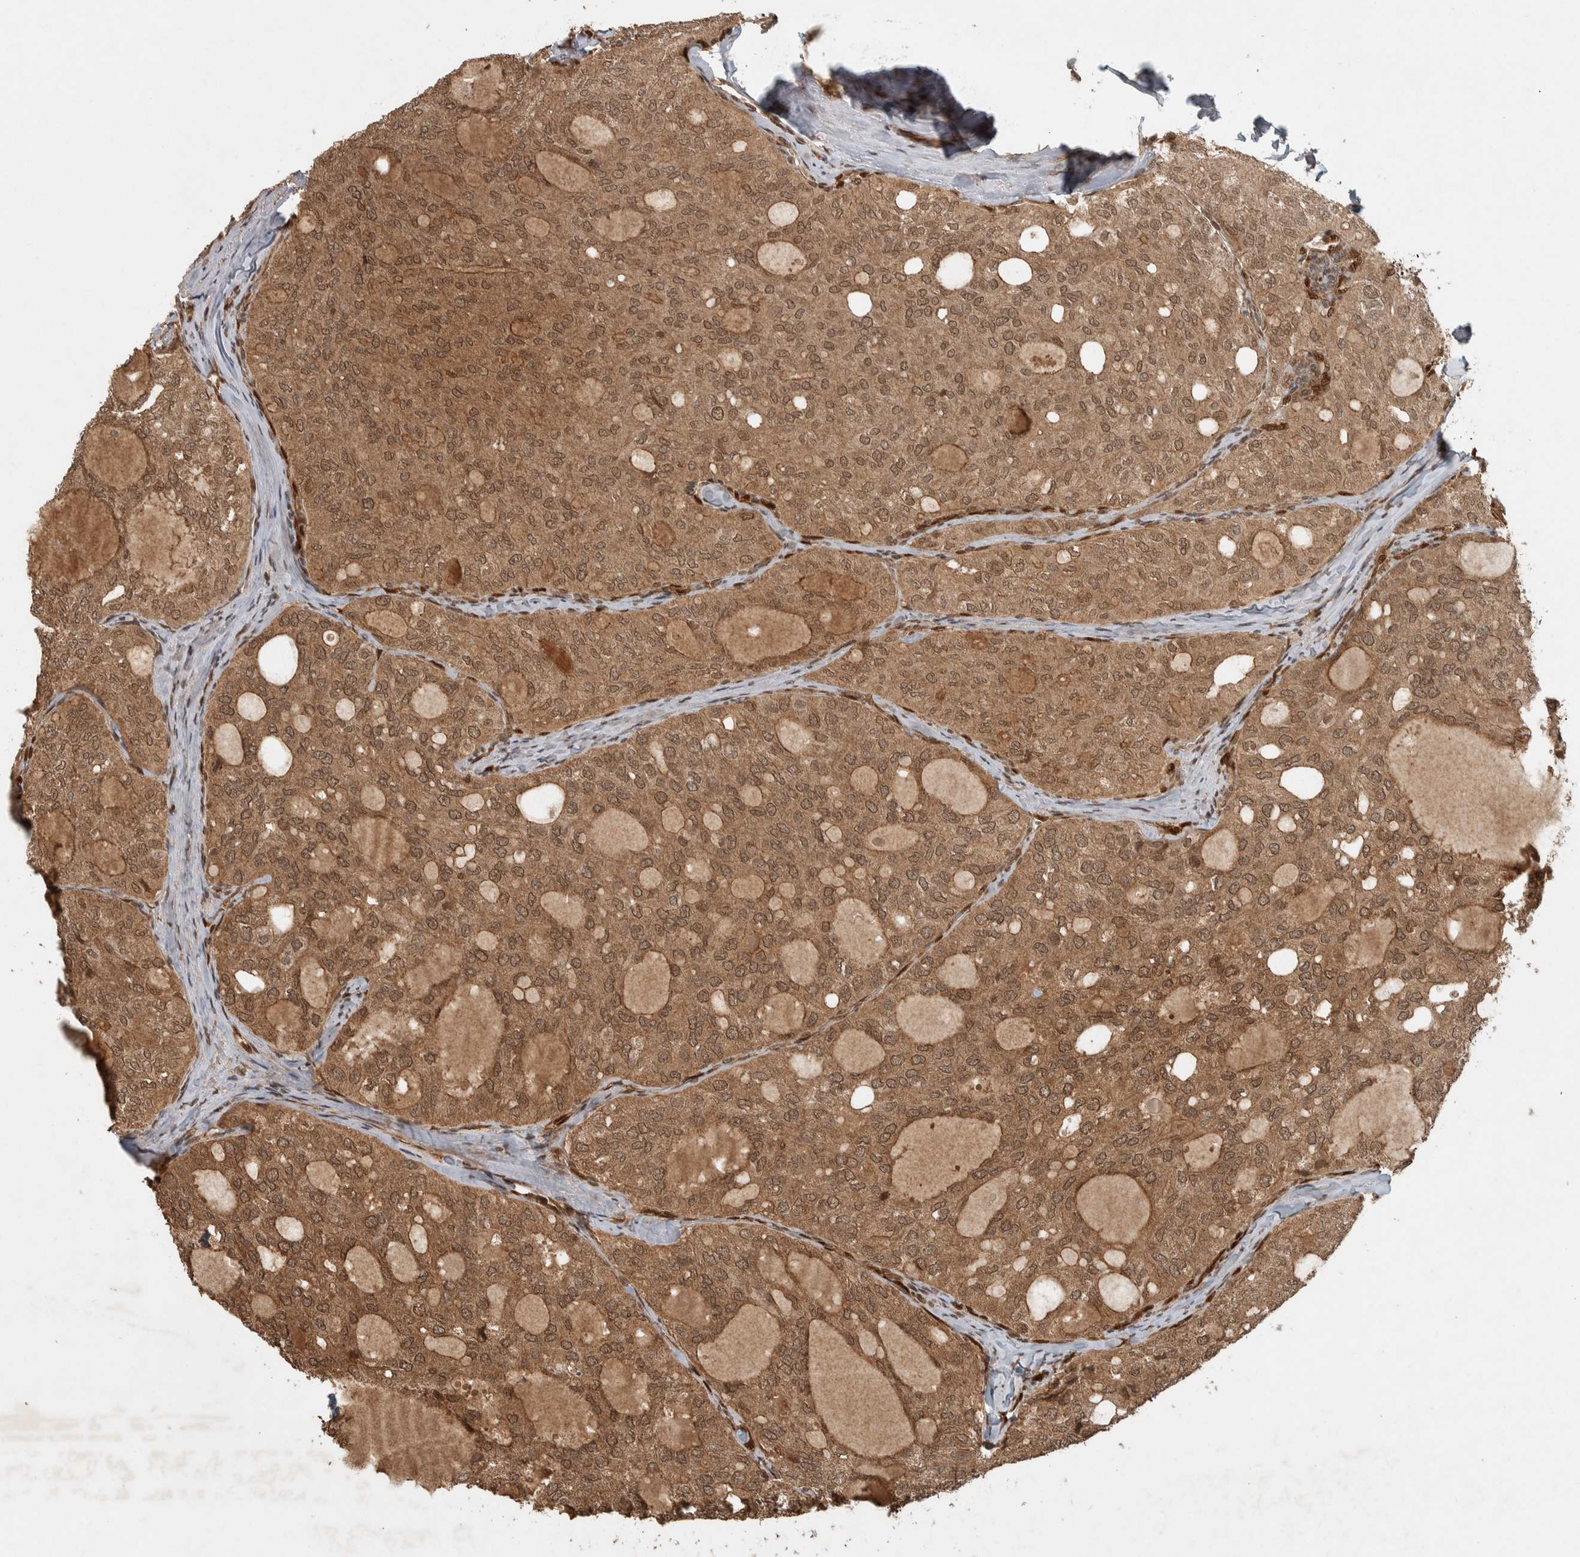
{"staining": {"intensity": "moderate", "quantity": ">75%", "location": "cytoplasmic/membranous,nuclear"}, "tissue": "thyroid cancer", "cell_type": "Tumor cells", "image_type": "cancer", "snomed": [{"axis": "morphology", "description": "Follicular adenoma carcinoma, NOS"}, {"axis": "topography", "description": "Thyroid gland"}], "caption": "Immunohistochemical staining of human thyroid cancer reveals medium levels of moderate cytoplasmic/membranous and nuclear protein expression in about >75% of tumor cells.", "gene": "CNTROB", "patient": {"sex": "male", "age": 75}}